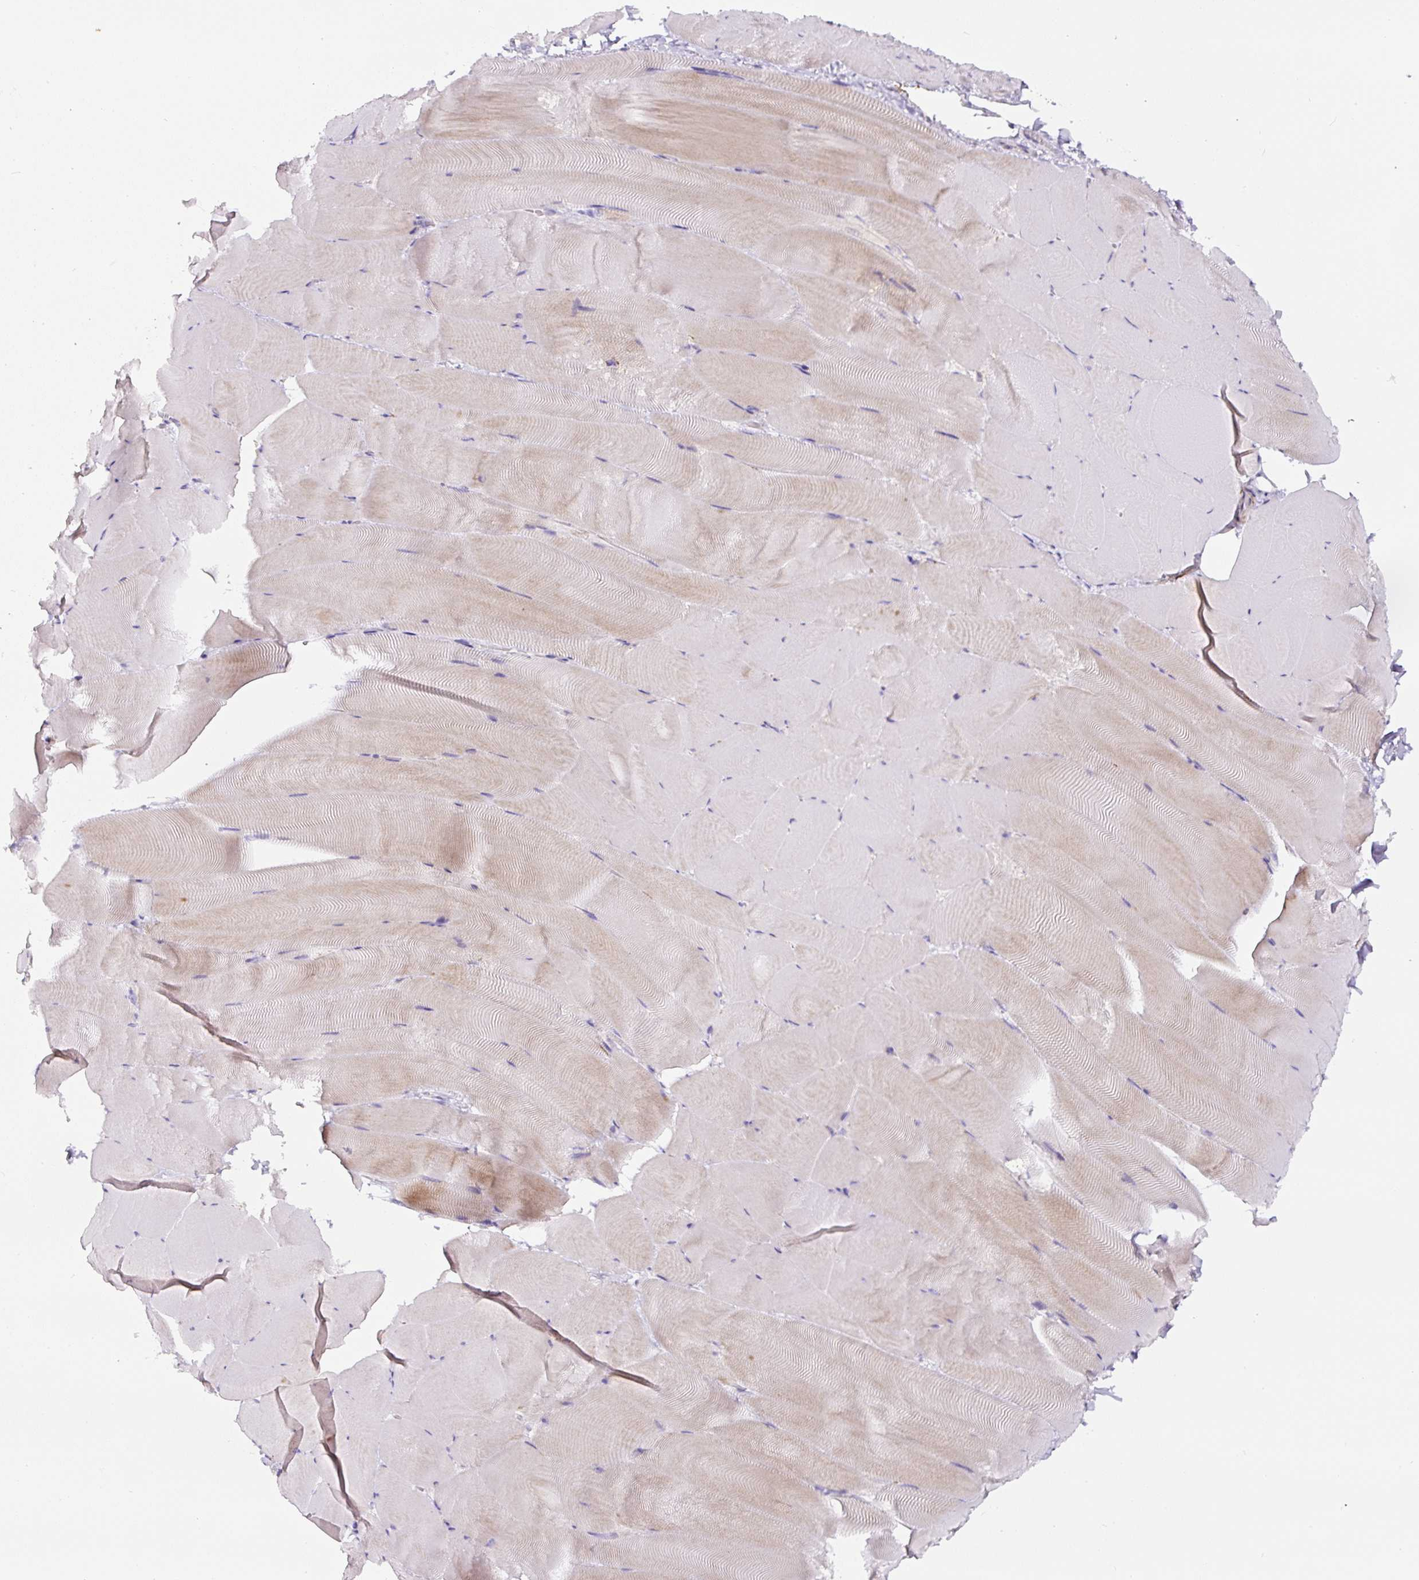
{"staining": {"intensity": "weak", "quantity": "<25%", "location": "cytoplasmic/membranous"}, "tissue": "skeletal muscle", "cell_type": "Myocytes", "image_type": "normal", "snomed": [{"axis": "morphology", "description": "Normal tissue, NOS"}, {"axis": "topography", "description": "Skeletal muscle"}], "caption": "Skeletal muscle stained for a protein using IHC reveals no positivity myocytes.", "gene": "HPS4", "patient": {"sex": "female", "age": 64}}